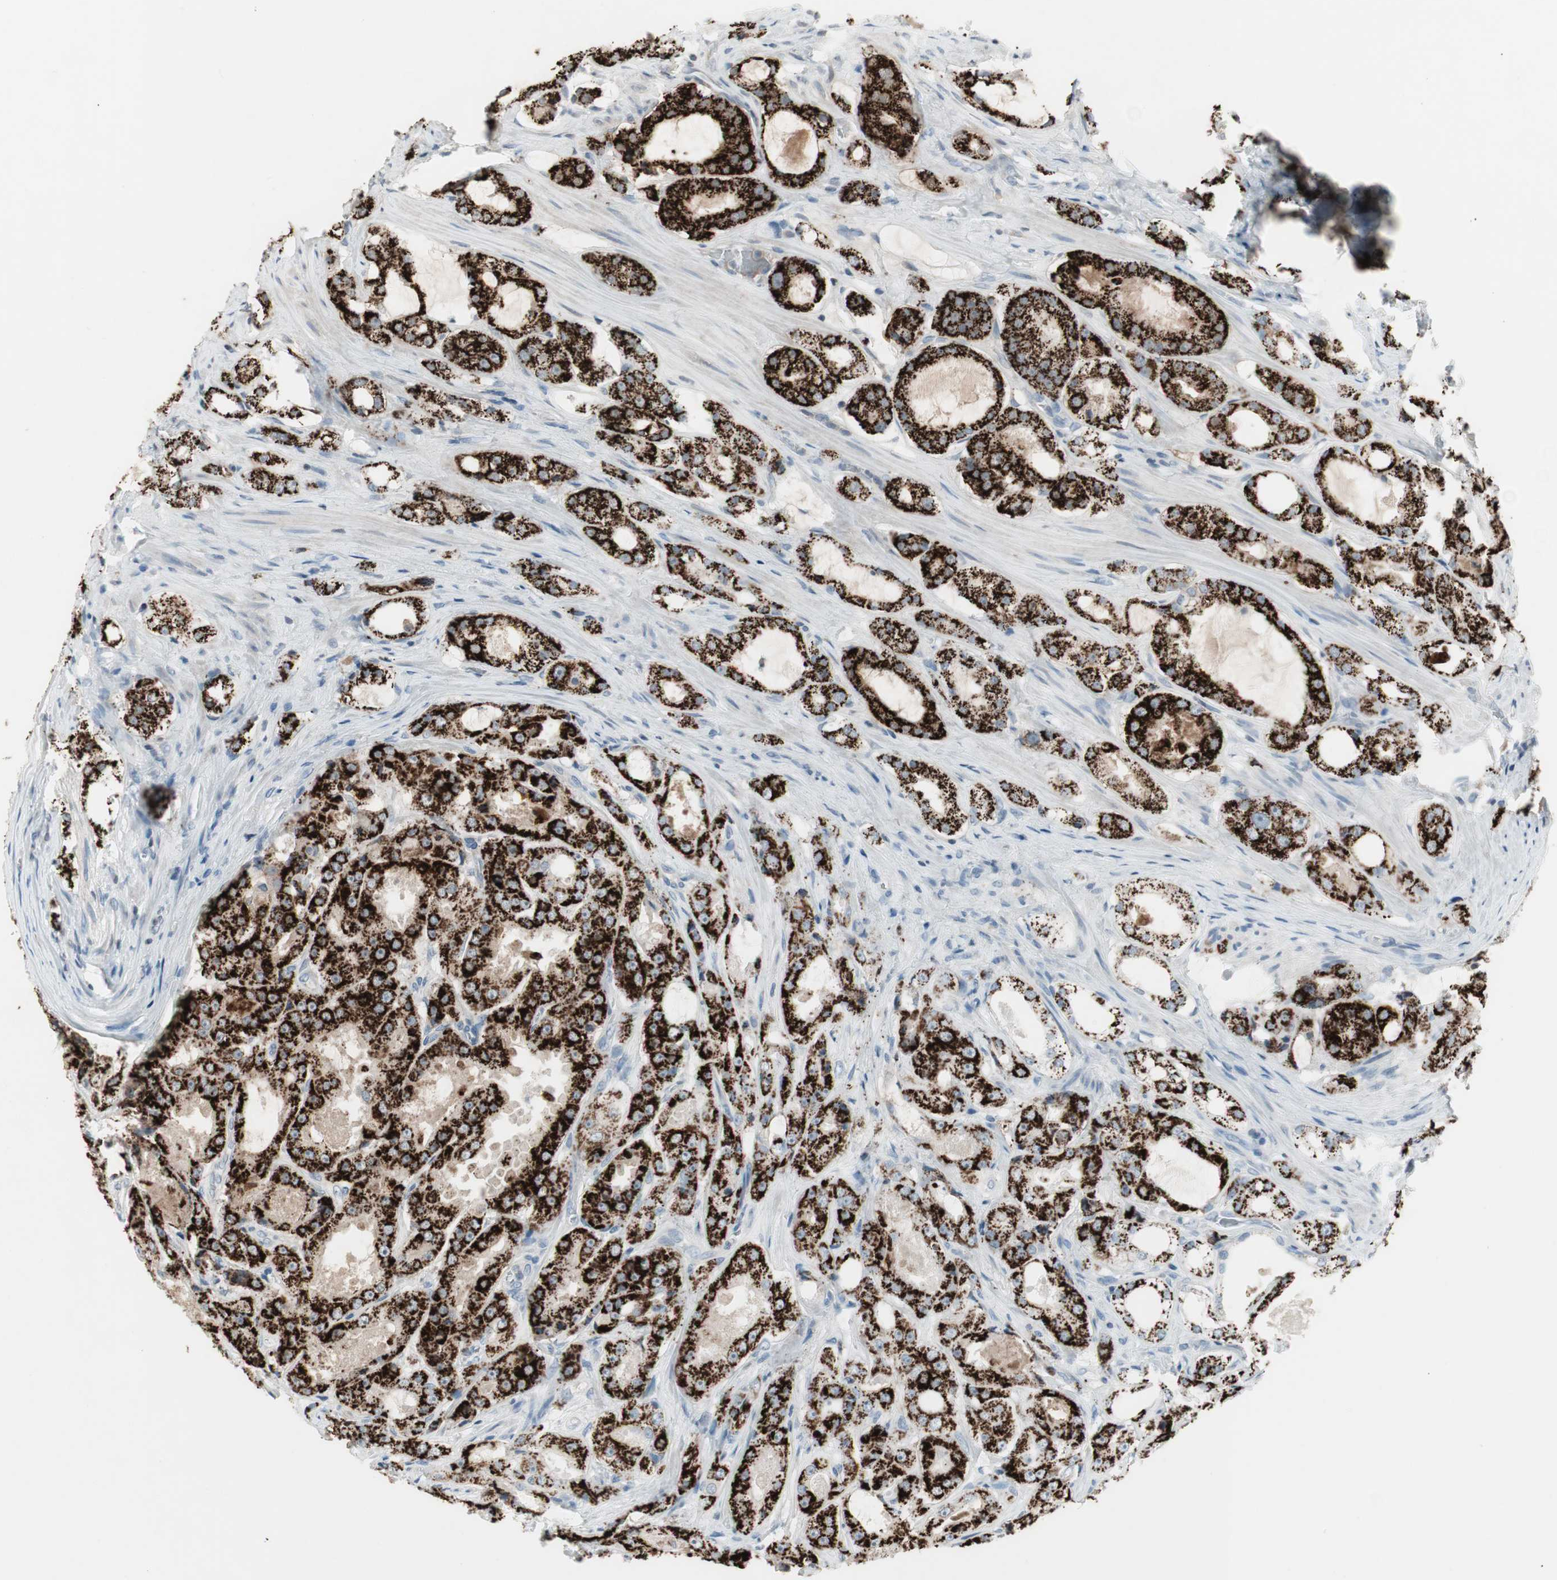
{"staining": {"intensity": "strong", "quantity": ">75%", "location": "cytoplasmic/membranous"}, "tissue": "prostate cancer", "cell_type": "Tumor cells", "image_type": "cancer", "snomed": [{"axis": "morphology", "description": "Adenocarcinoma, High grade"}, {"axis": "topography", "description": "Prostate"}], "caption": "Prostate adenocarcinoma (high-grade) stained for a protein (brown) demonstrates strong cytoplasmic/membranous positive positivity in approximately >75% of tumor cells.", "gene": "ARG2", "patient": {"sex": "male", "age": 73}}